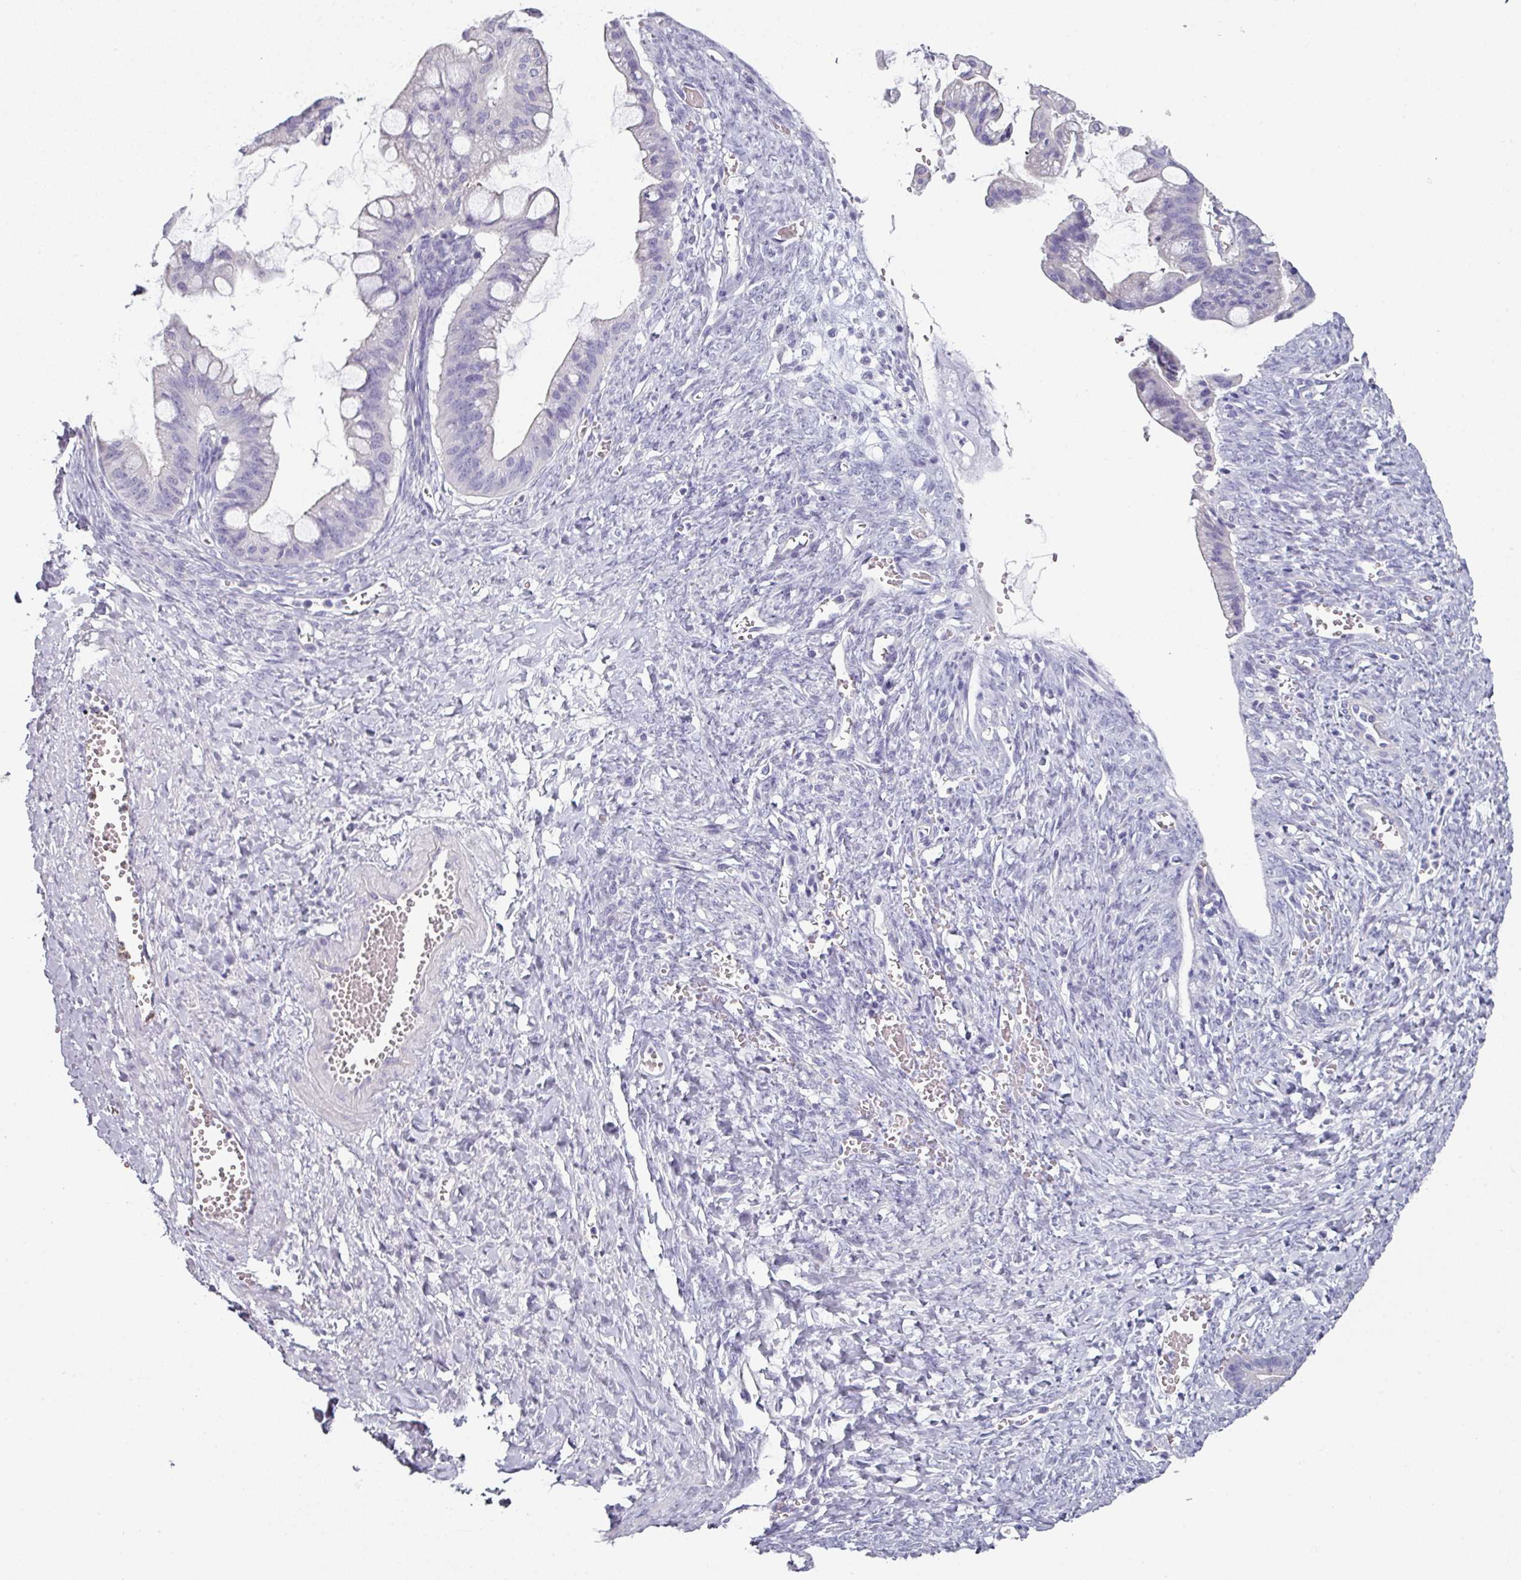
{"staining": {"intensity": "negative", "quantity": "none", "location": "none"}, "tissue": "ovarian cancer", "cell_type": "Tumor cells", "image_type": "cancer", "snomed": [{"axis": "morphology", "description": "Cystadenocarcinoma, mucinous, NOS"}, {"axis": "topography", "description": "Ovary"}], "caption": "Immunohistochemical staining of ovarian mucinous cystadenocarcinoma exhibits no significant expression in tumor cells.", "gene": "SLC17A7", "patient": {"sex": "female", "age": 73}}